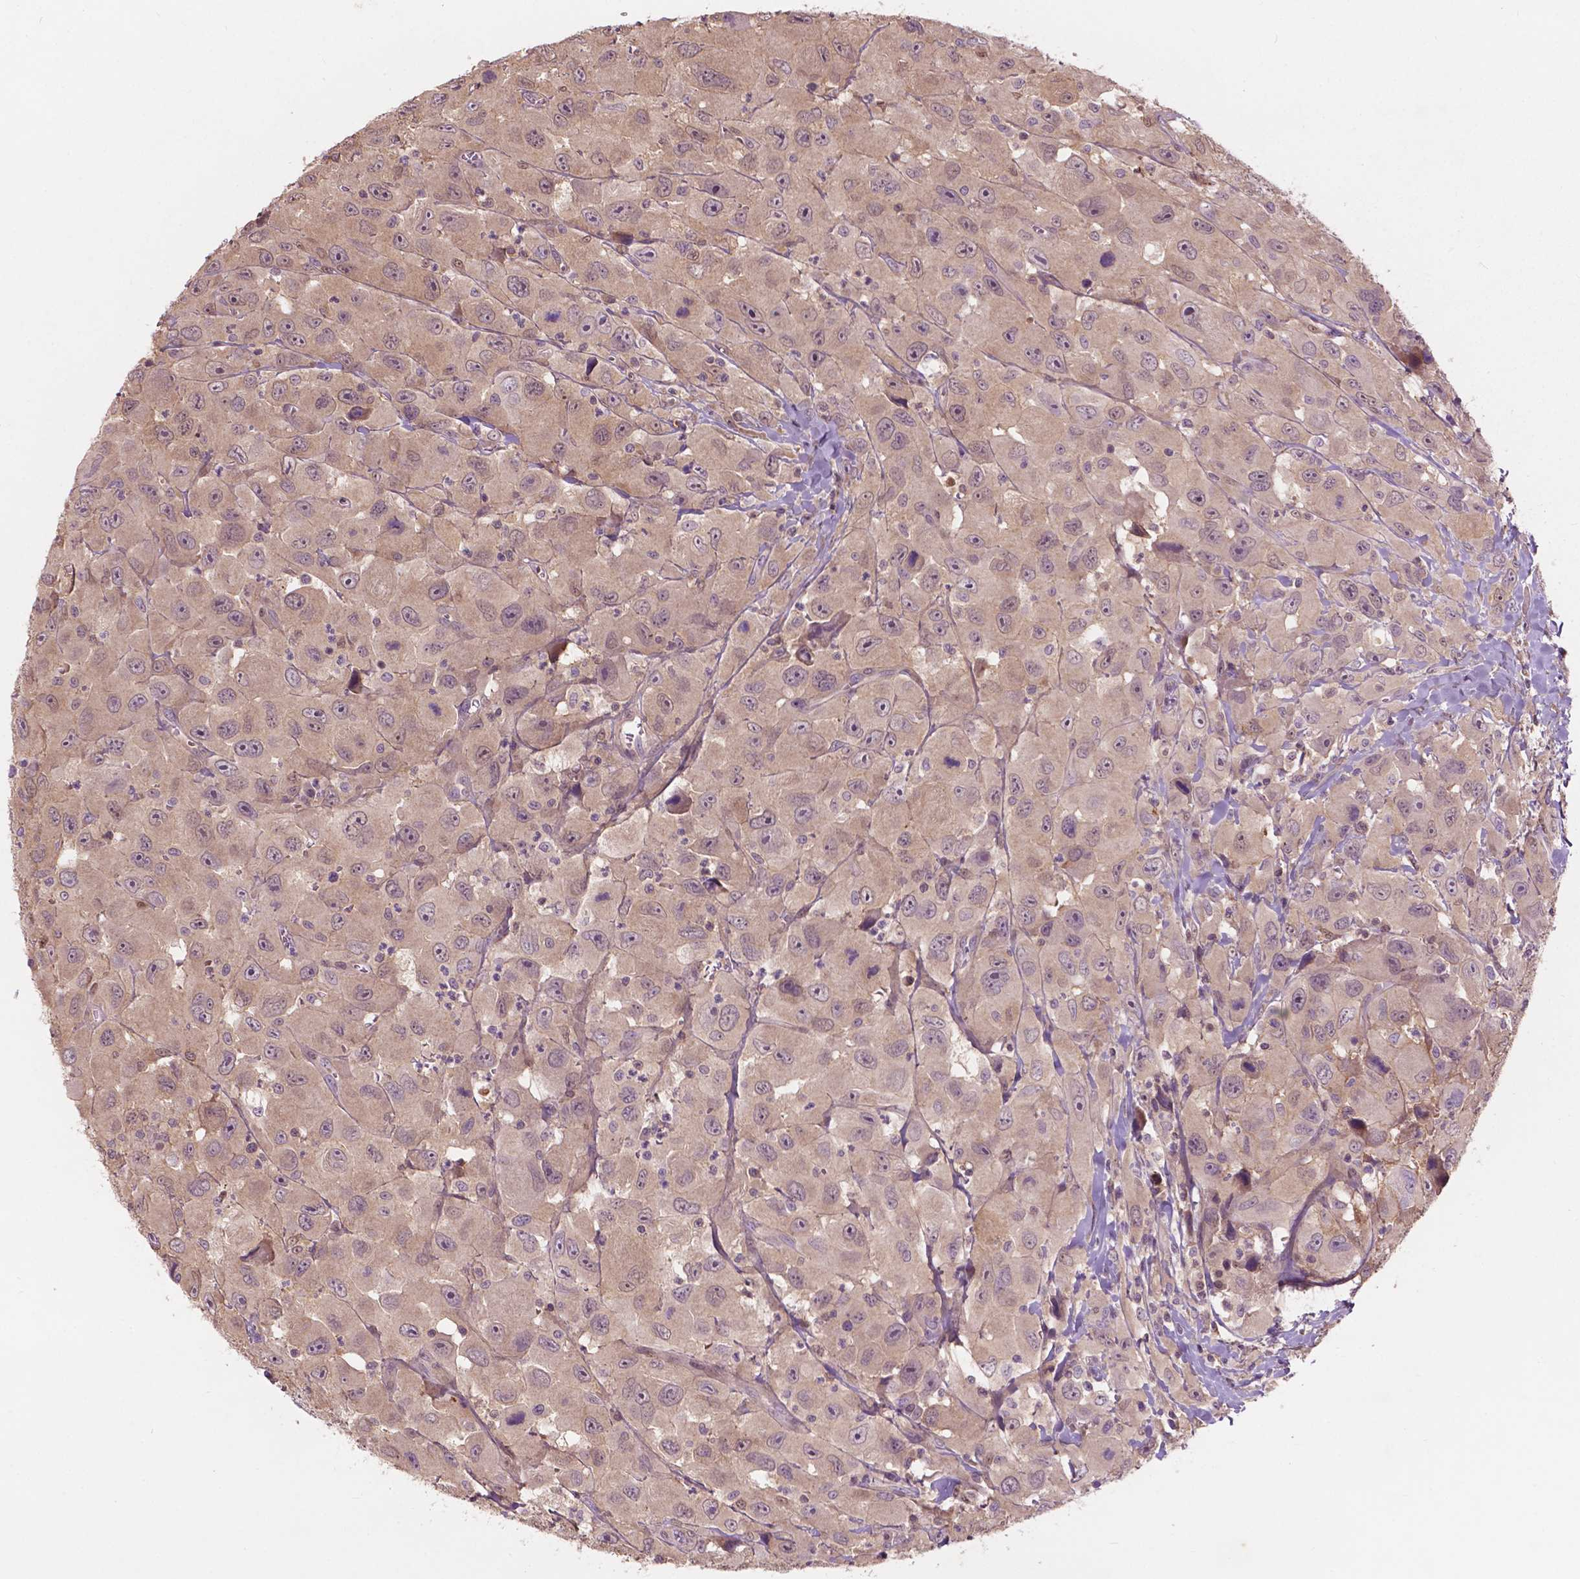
{"staining": {"intensity": "weak", "quantity": "25%-75%", "location": "cytoplasmic/membranous,nuclear"}, "tissue": "head and neck cancer", "cell_type": "Tumor cells", "image_type": "cancer", "snomed": [{"axis": "morphology", "description": "Squamous cell carcinoma, NOS"}, {"axis": "morphology", "description": "Squamous cell carcinoma, metastatic, NOS"}, {"axis": "topography", "description": "Oral tissue"}, {"axis": "topography", "description": "Head-Neck"}], "caption": "IHC (DAB) staining of metastatic squamous cell carcinoma (head and neck) exhibits weak cytoplasmic/membranous and nuclear protein staining in about 25%-75% of tumor cells. (Stains: DAB in brown, nuclei in blue, Microscopy: brightfield microscopy at high magnification).", "gene": "GPR37", "patient": {"sex": "female", "age": 85}}